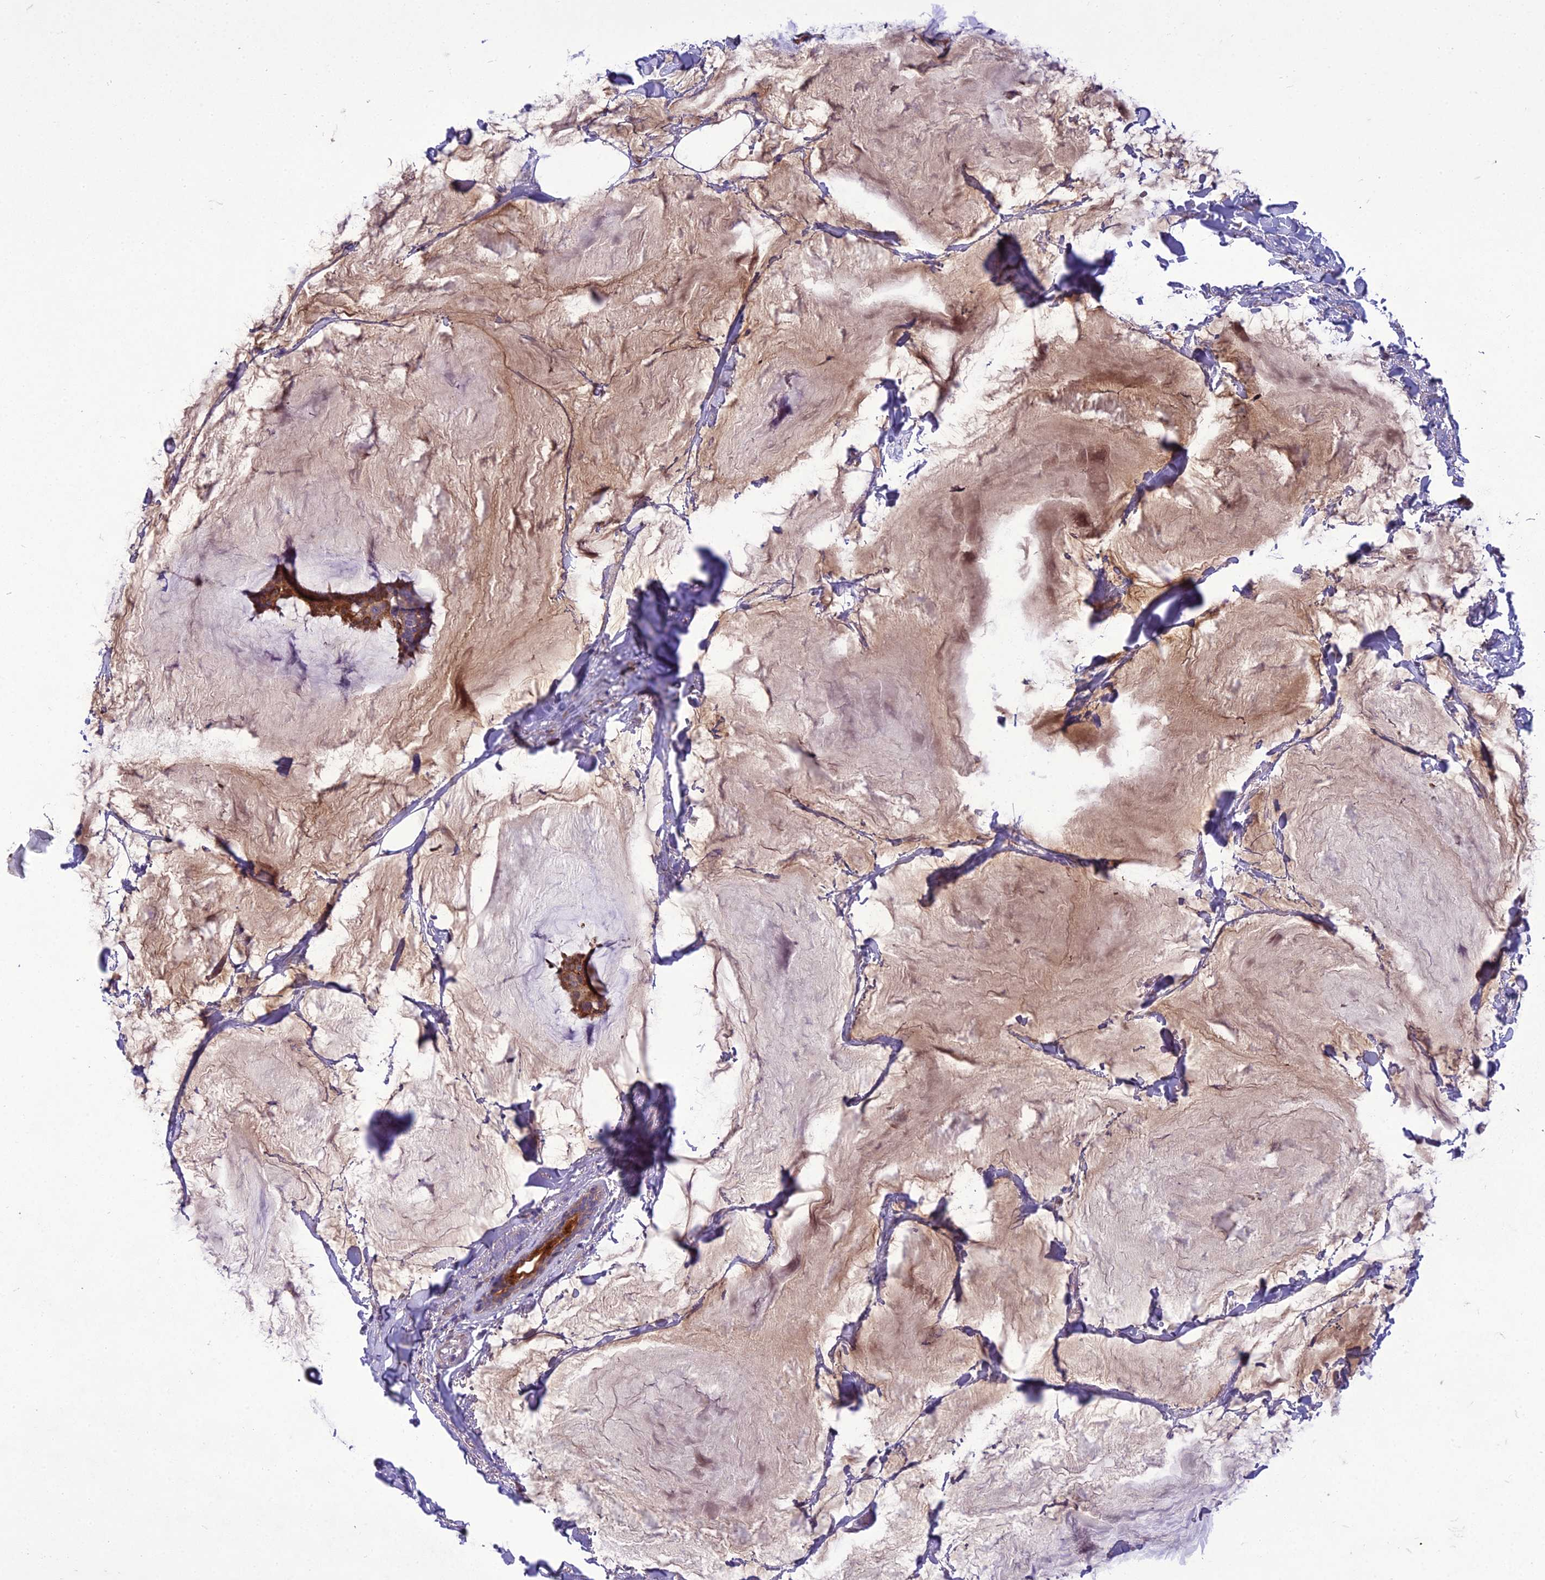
{"staining": {"intensity": "moderate", "quantity": ">75%", "location": "cytoplasmic/membranous"}, "tissue": "breast cancer", "cell_type": "Tumor cells", "image_type": "cancer", "snomed": [{"axis": "morphology", "description": "Duct carcinoma"}, {"axis": "topography", "description": "Breast"}], "caption": "A histopathology image of human breast cancer stained for a protein reveals moderate cytoplasmic/membranous brown staining in tumor cells.", "gene": "ADIPOR2", "patient": {"sex": "female", "age": 93}}